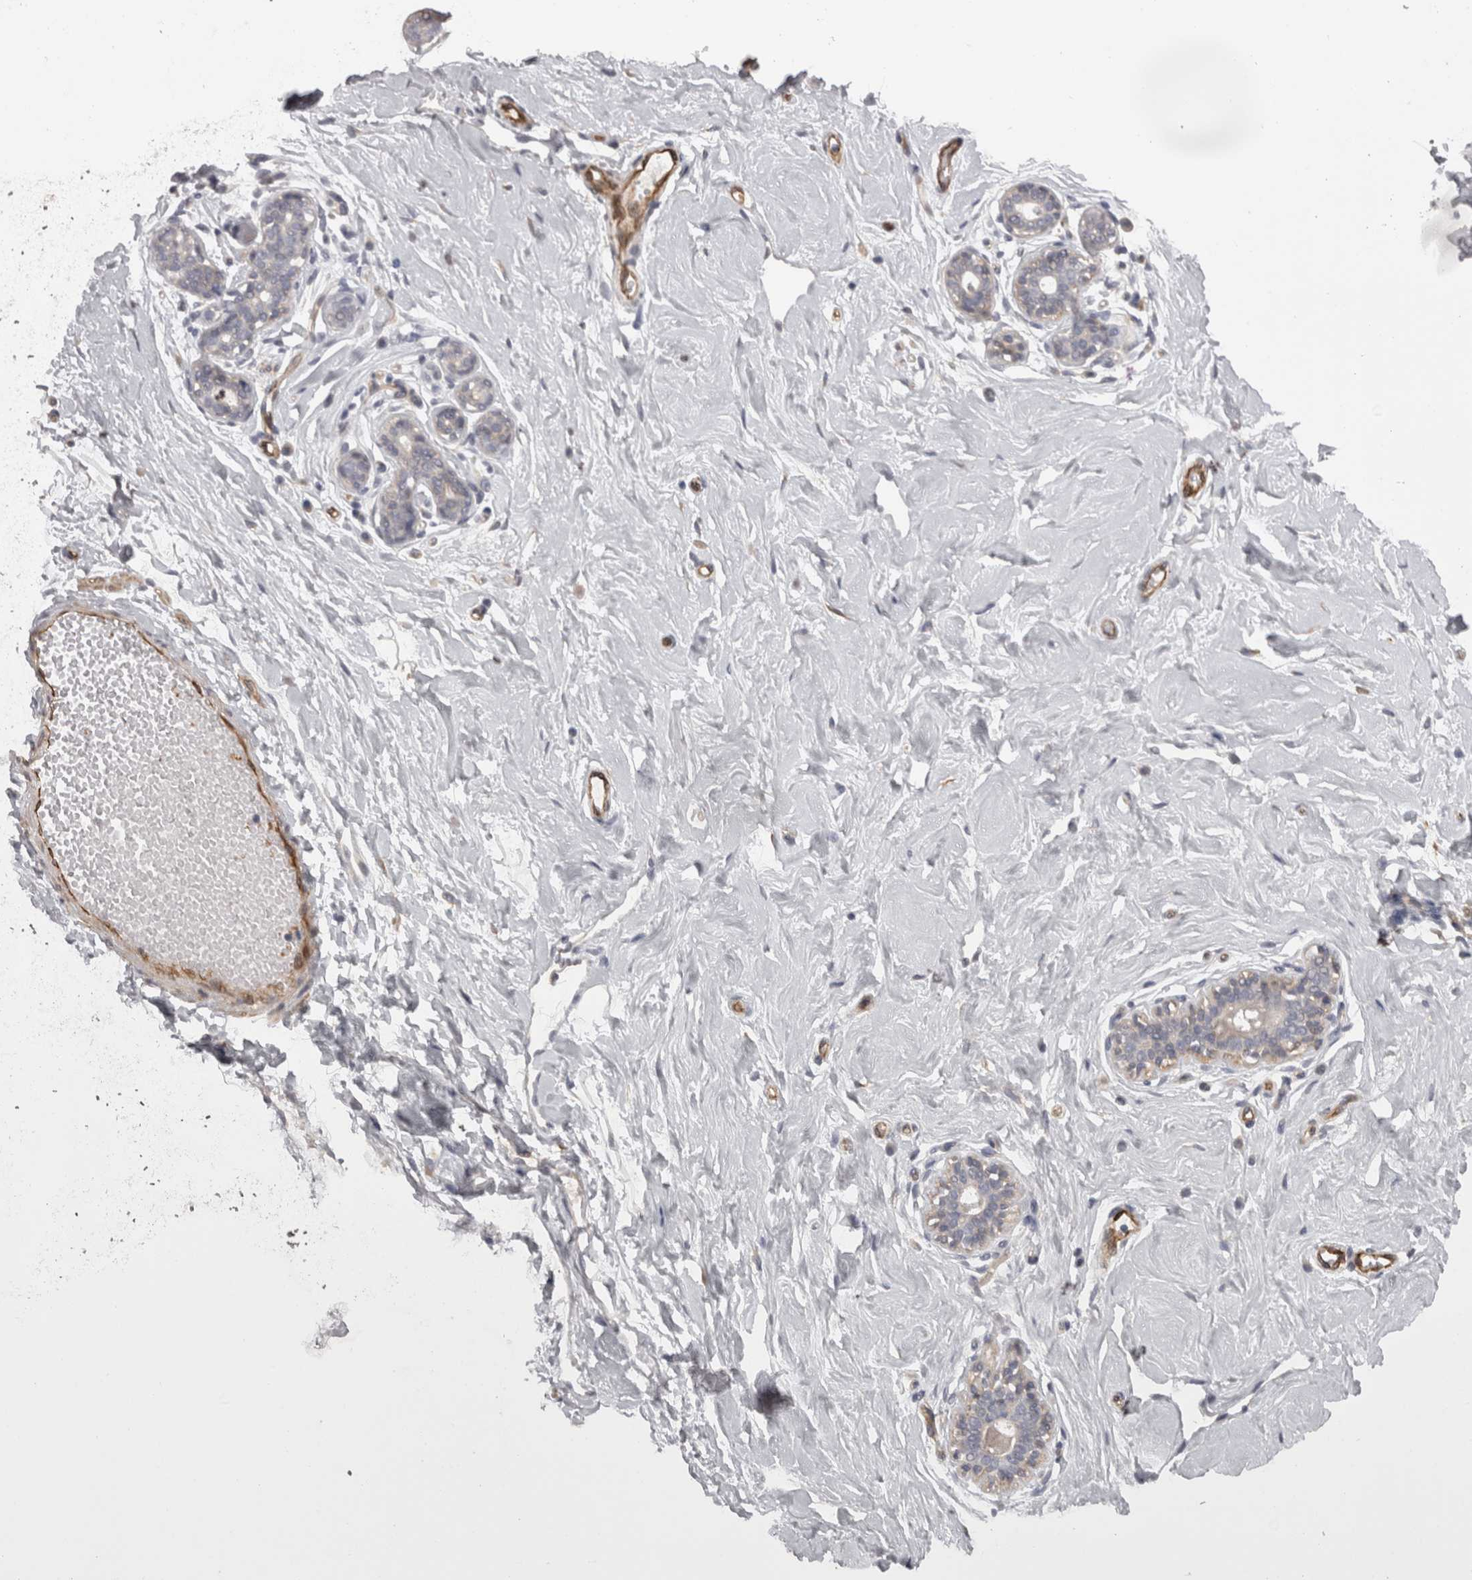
{"staining": {"intensity": "negative", "quantity": "none", "location": "none"}, "tissue": "breast", "cell_type": "Adipocytes", "image_type": "normal", "snomed": [{"axis": "morphology", "description": "Normal tissue, NOS"}, {"axis": "morphology", "description": "Adenoma, NOS"}, {"axis": "topography", "description": "Breast"}], "caption": "Protein analysis of unremarkable breast demonstrates no significant expression in adipocytes.", "gene": "RMDN1", "patient": {"sex": "female", "age": 23}}